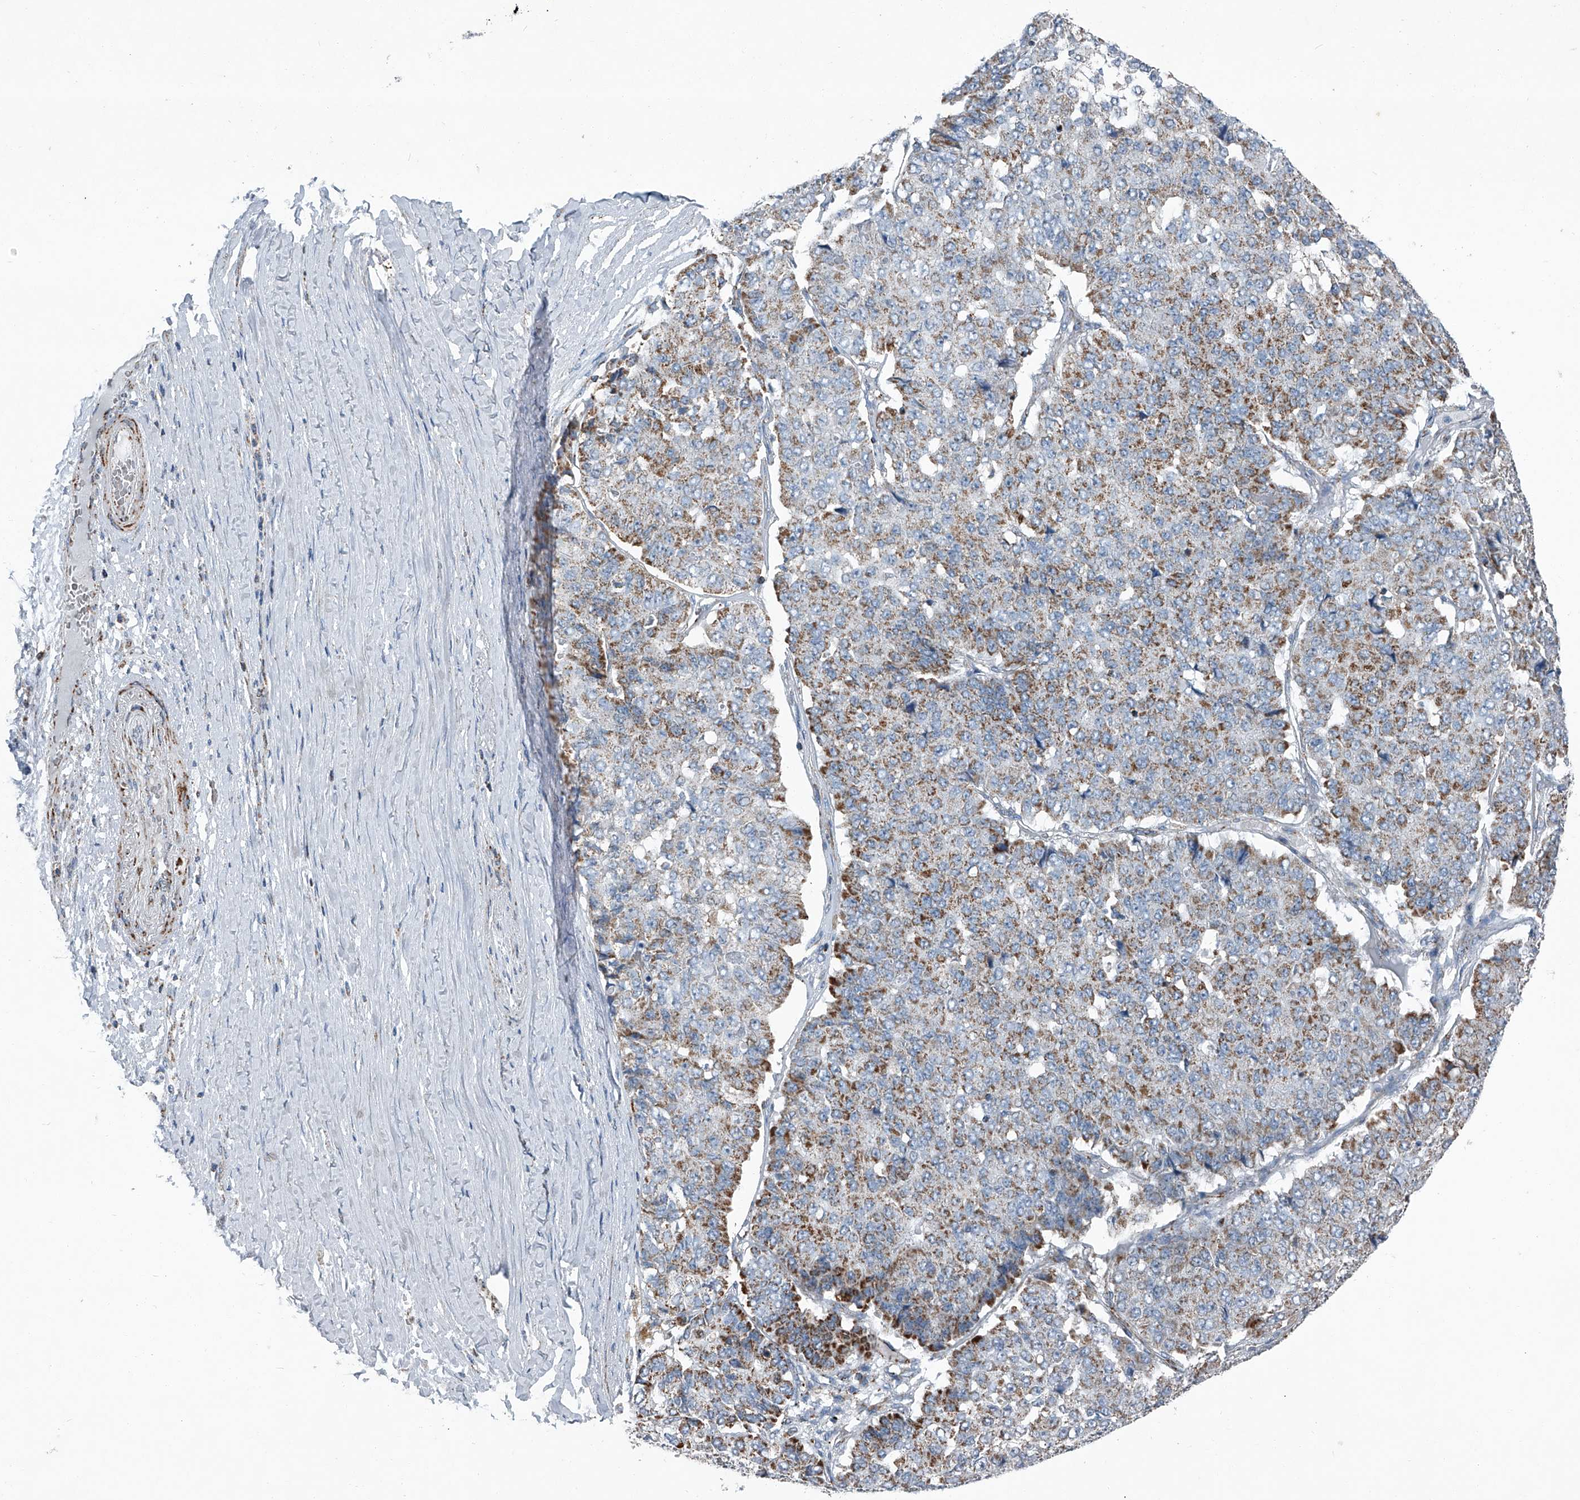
{"staining": {"intensity": "moderate", "quantity": "25%-75%", "location": "cytoplasmic/membranous"}, "tissue": "pancreatic cancer", "cell_type": "Tumor cells", "image_type": "cancer", "snomed": [{"axis": "morphology", "description": "Adenocarcinoma, NOS"}, {"axis": "topography", "description": "Pancreas"}], "caption": "Protein staining of pancreatic cancer tissue demonstrates moderate cytoplasmic/membranous staining in about 25%-75% of tumor cells.", "gene": "CHRNA7", "patient": {"sex": "male", "age": 50}}